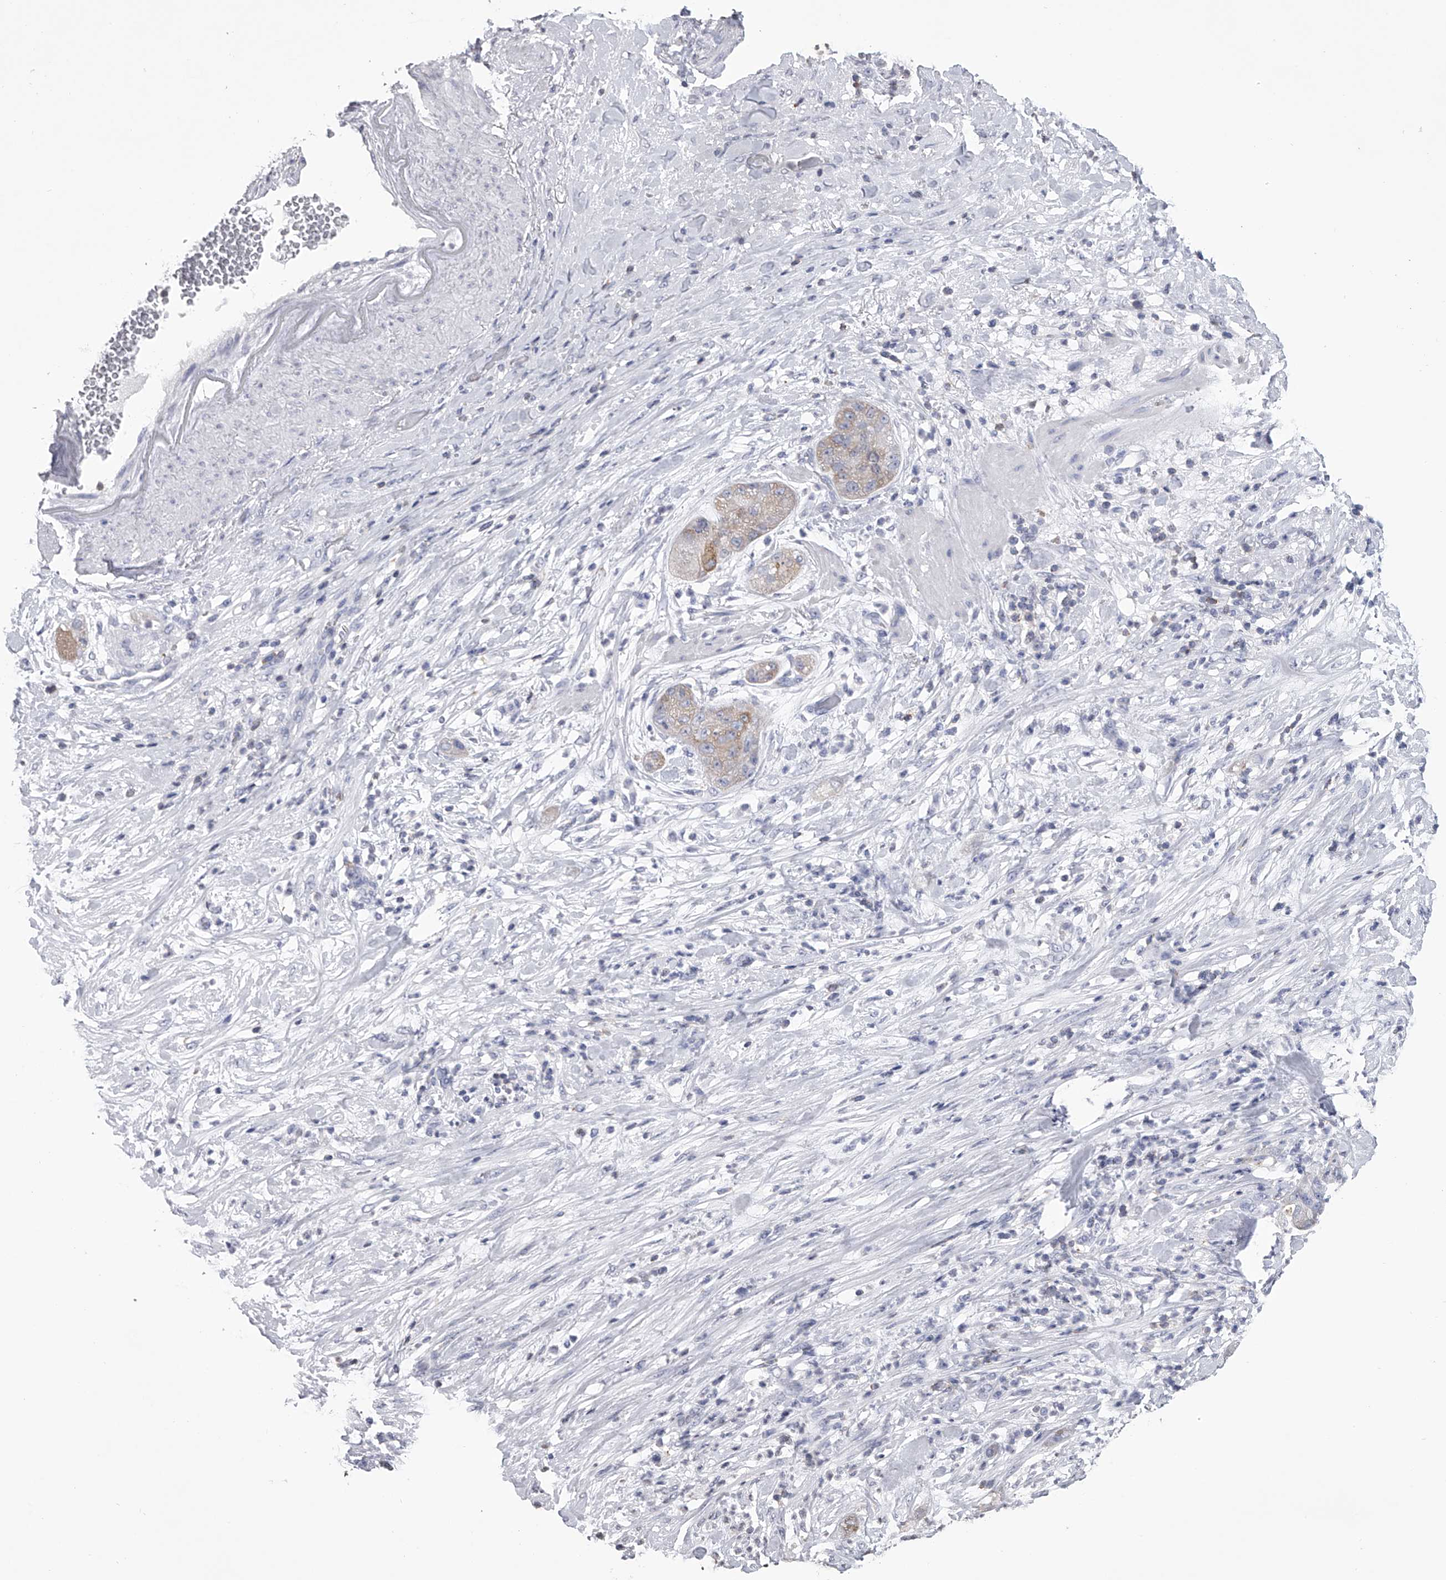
{"staining": {"intensity": "moderate", "quantity": "<25%", "location": "cytoplasmic/membranous"}, "tissue": "pancreatic cancer", "cell_type": "Tumor cells", "image_type": "cancer", "snomed": [{"axis": "morphology", "description": "Adenocarcinoma, NOS"}, {"axis": "topography", "description": "Pancreas"}], "caption": "Immunohistochemistry (IHC) photomicrograph of neoplastic tissue: human pancreatic cancer stained using immunohistochemistry displays low levels of moderate protein expression localized specifically in the cytoplasmic/membranous of tumor cells, appearing as a cytoplasmic/membranous brown color.", "gene": "TASP1", "patient": {"sex": "female", "age": 78}}